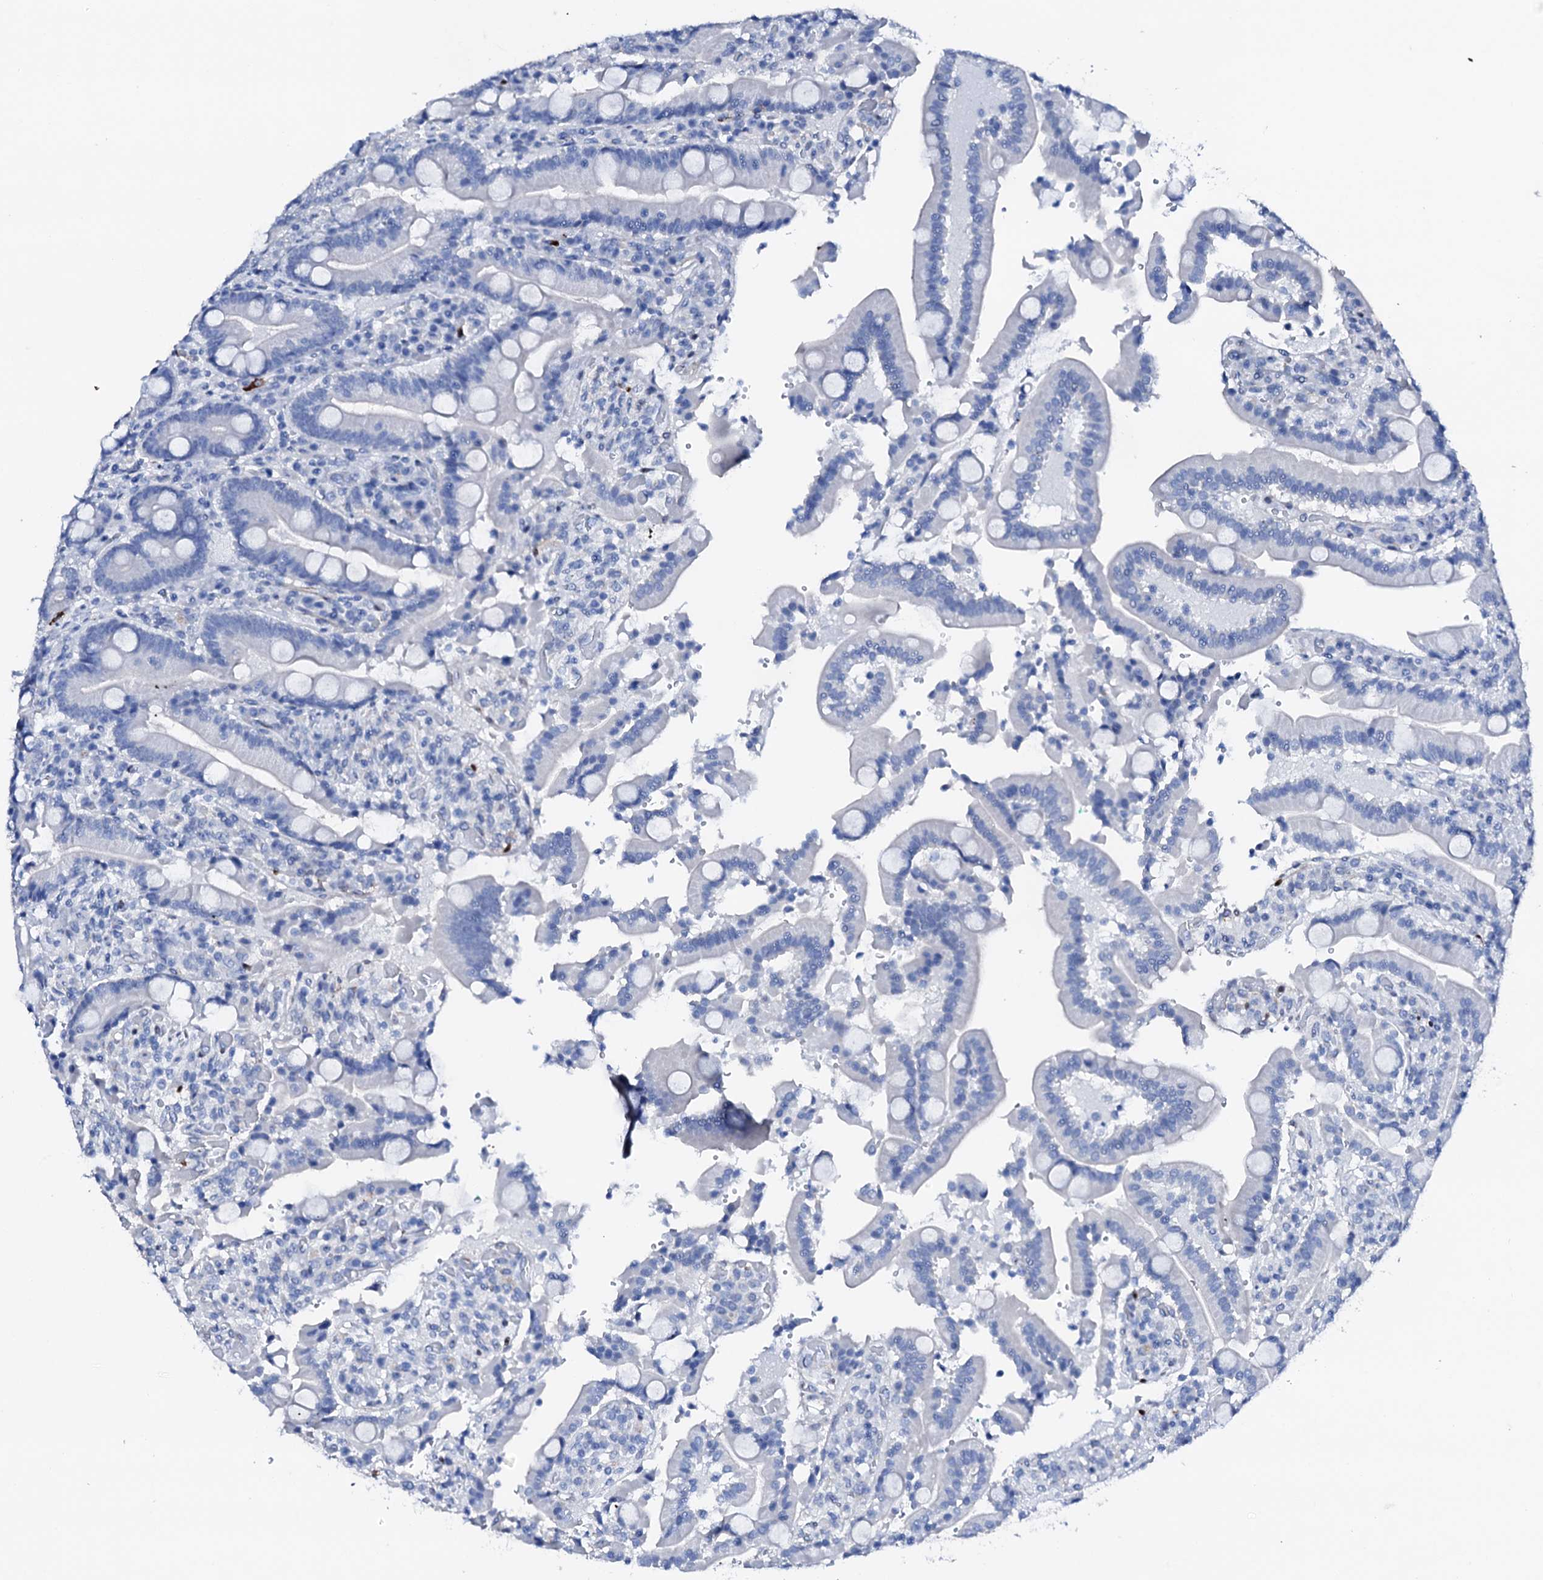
{"staining": {"intensity": "negative", "quantity": "none", "location": "none"}, "tissue": "duodenum", "cell_type": "Glandular cells", "image_type": "normal", "snomed": [{"axis": "morphology", "description": "Normal tissue, NOS"}, {"axis": "topography", "description": "Duodenum"}], "caption": "A micrograph of duodenum stained for a protein demonstrates no brown staining in glandular cells. The staining is performed using DAB brown chromogen with nuclei counter-stained in using hematoxylin.", "gene": "NRIP2", "patient": {"sex": "female", "age": 62}}